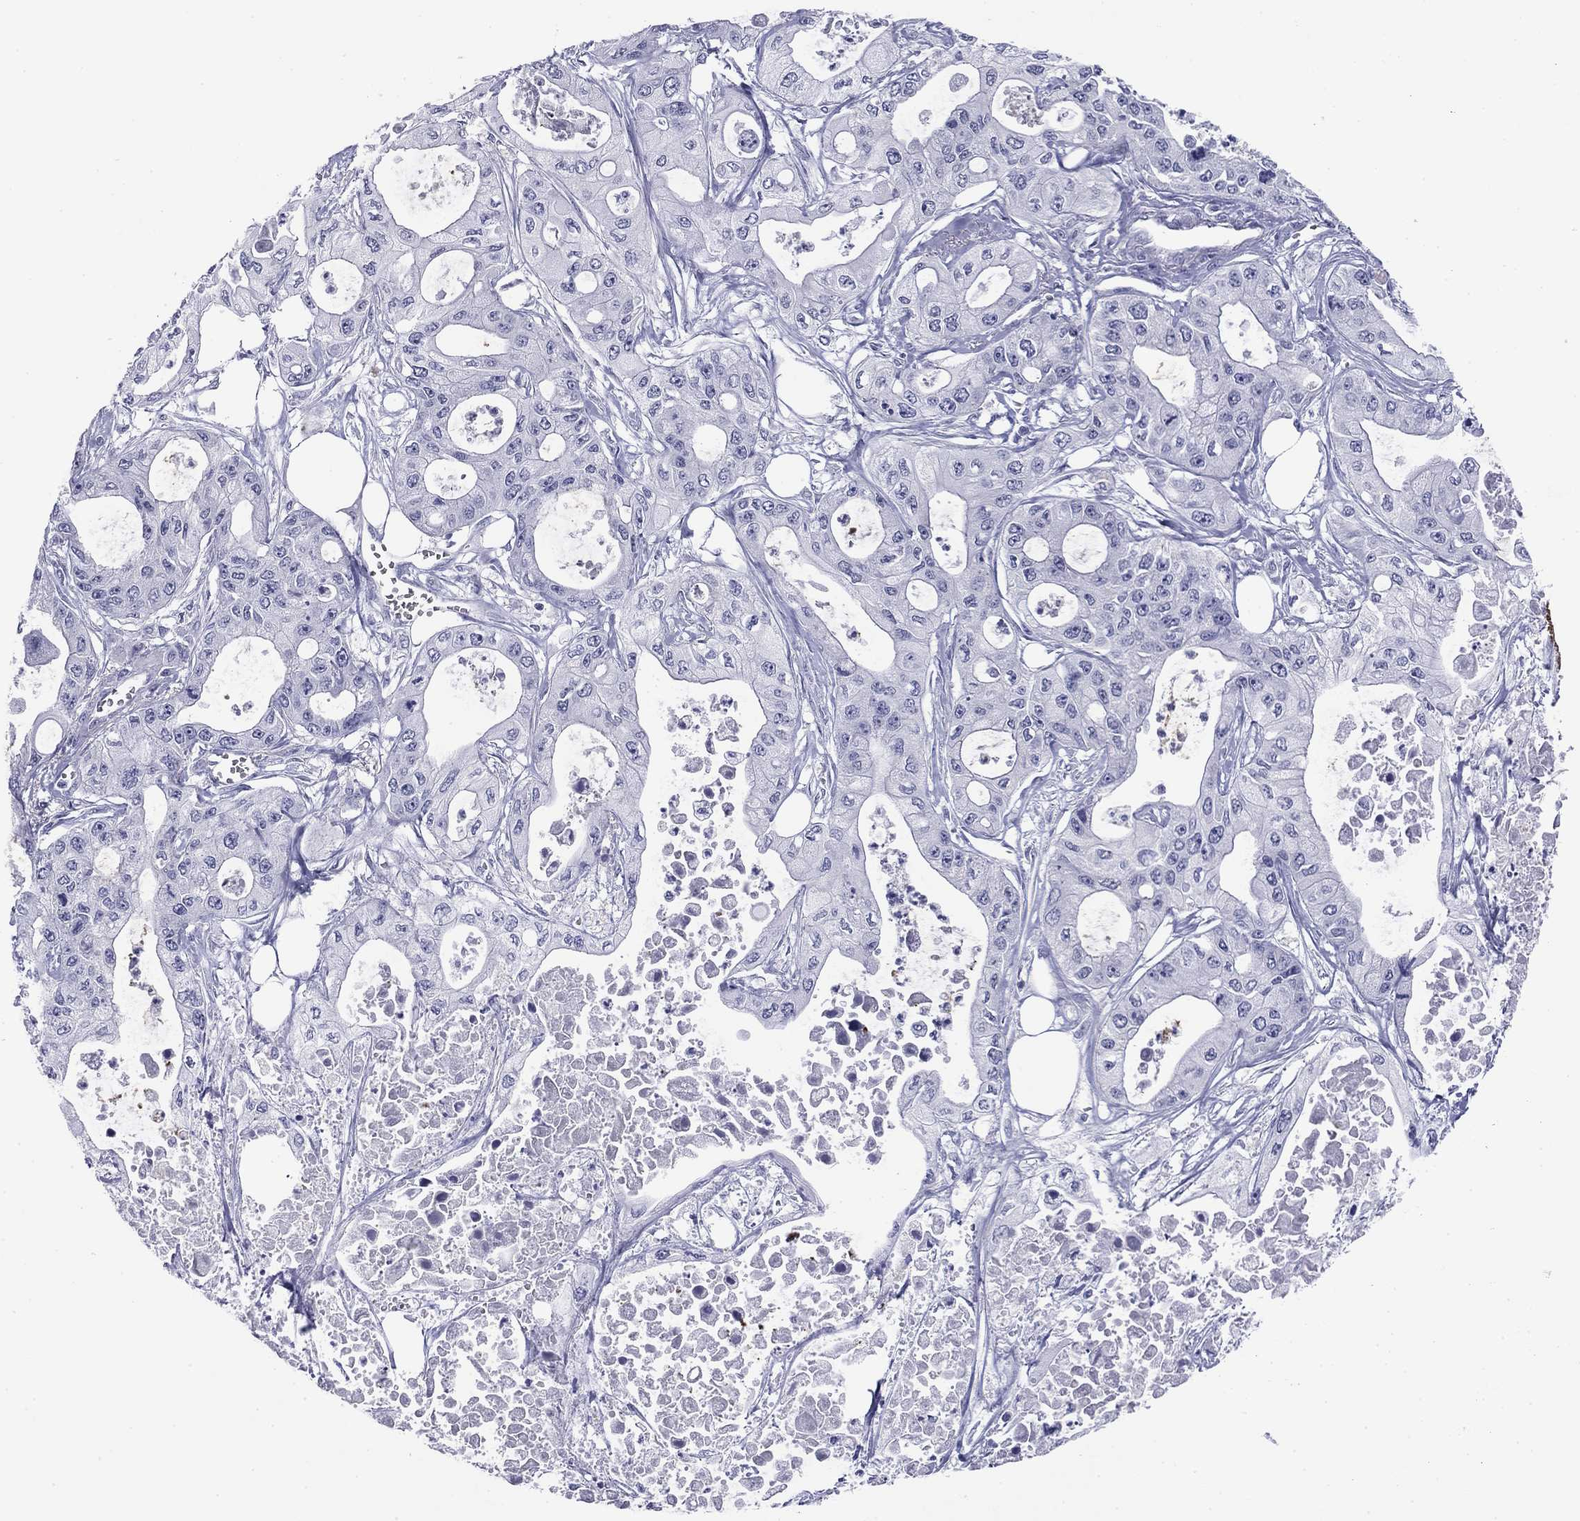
{"staining": {"intensity": "negative", "quantity": "none", "location": "none"}, "tissue": "pancreatic cancer", "cell_type": "Tumor cells", "image_type": "cancer", "snomed": [{"axis": "morphology", "description": "Adenocarcinoma, NOS"}, {"axis": "topography", "description": "Pancreas"}], "caption": "Tumor cells show no significant protein staining in pancreatic adenocarcinoma.", "gene": "ABCC2", "patient": {"sex": "male", "age": 70}}